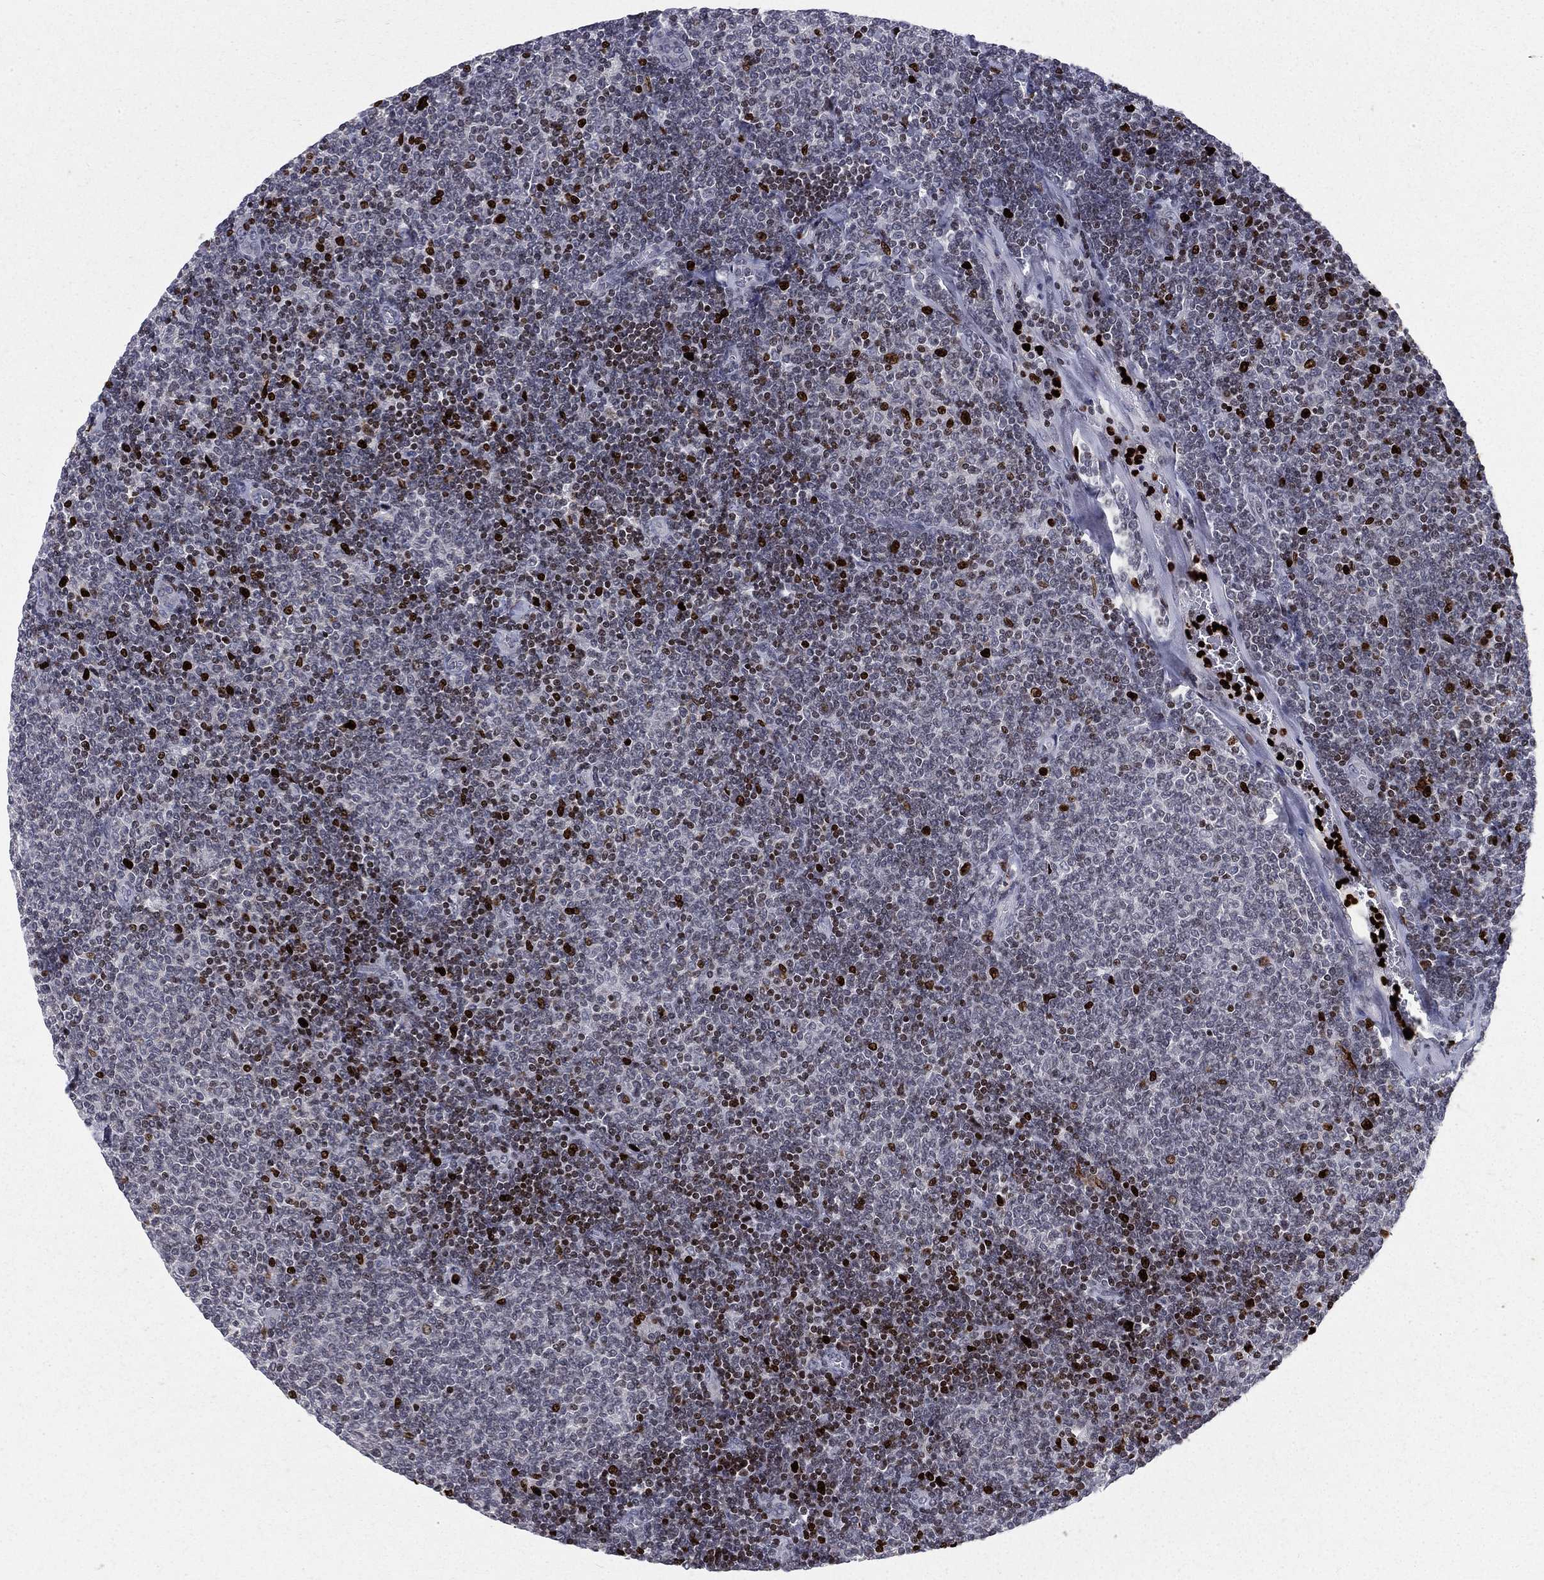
{"staining": {"intensity": "strong", "quantity": "<25%", "location": "nuclear"}, "tissue": "lymphoma", "cell_type": "Tumor cells", "image_type": "cancer", "snomed": [{"axis": "morphology", "description": "Malignant lymphoma, non-Hodgkin's type, Low grade"}, {"axis": "topography", "description": "Lymph node"}], "caption": "Tumor cells reveal strong nuclear positivity in approximately <25% of cells in lymphoma.", "gene": "MNDA", "patient": {"sex": "male", "age": 52}}